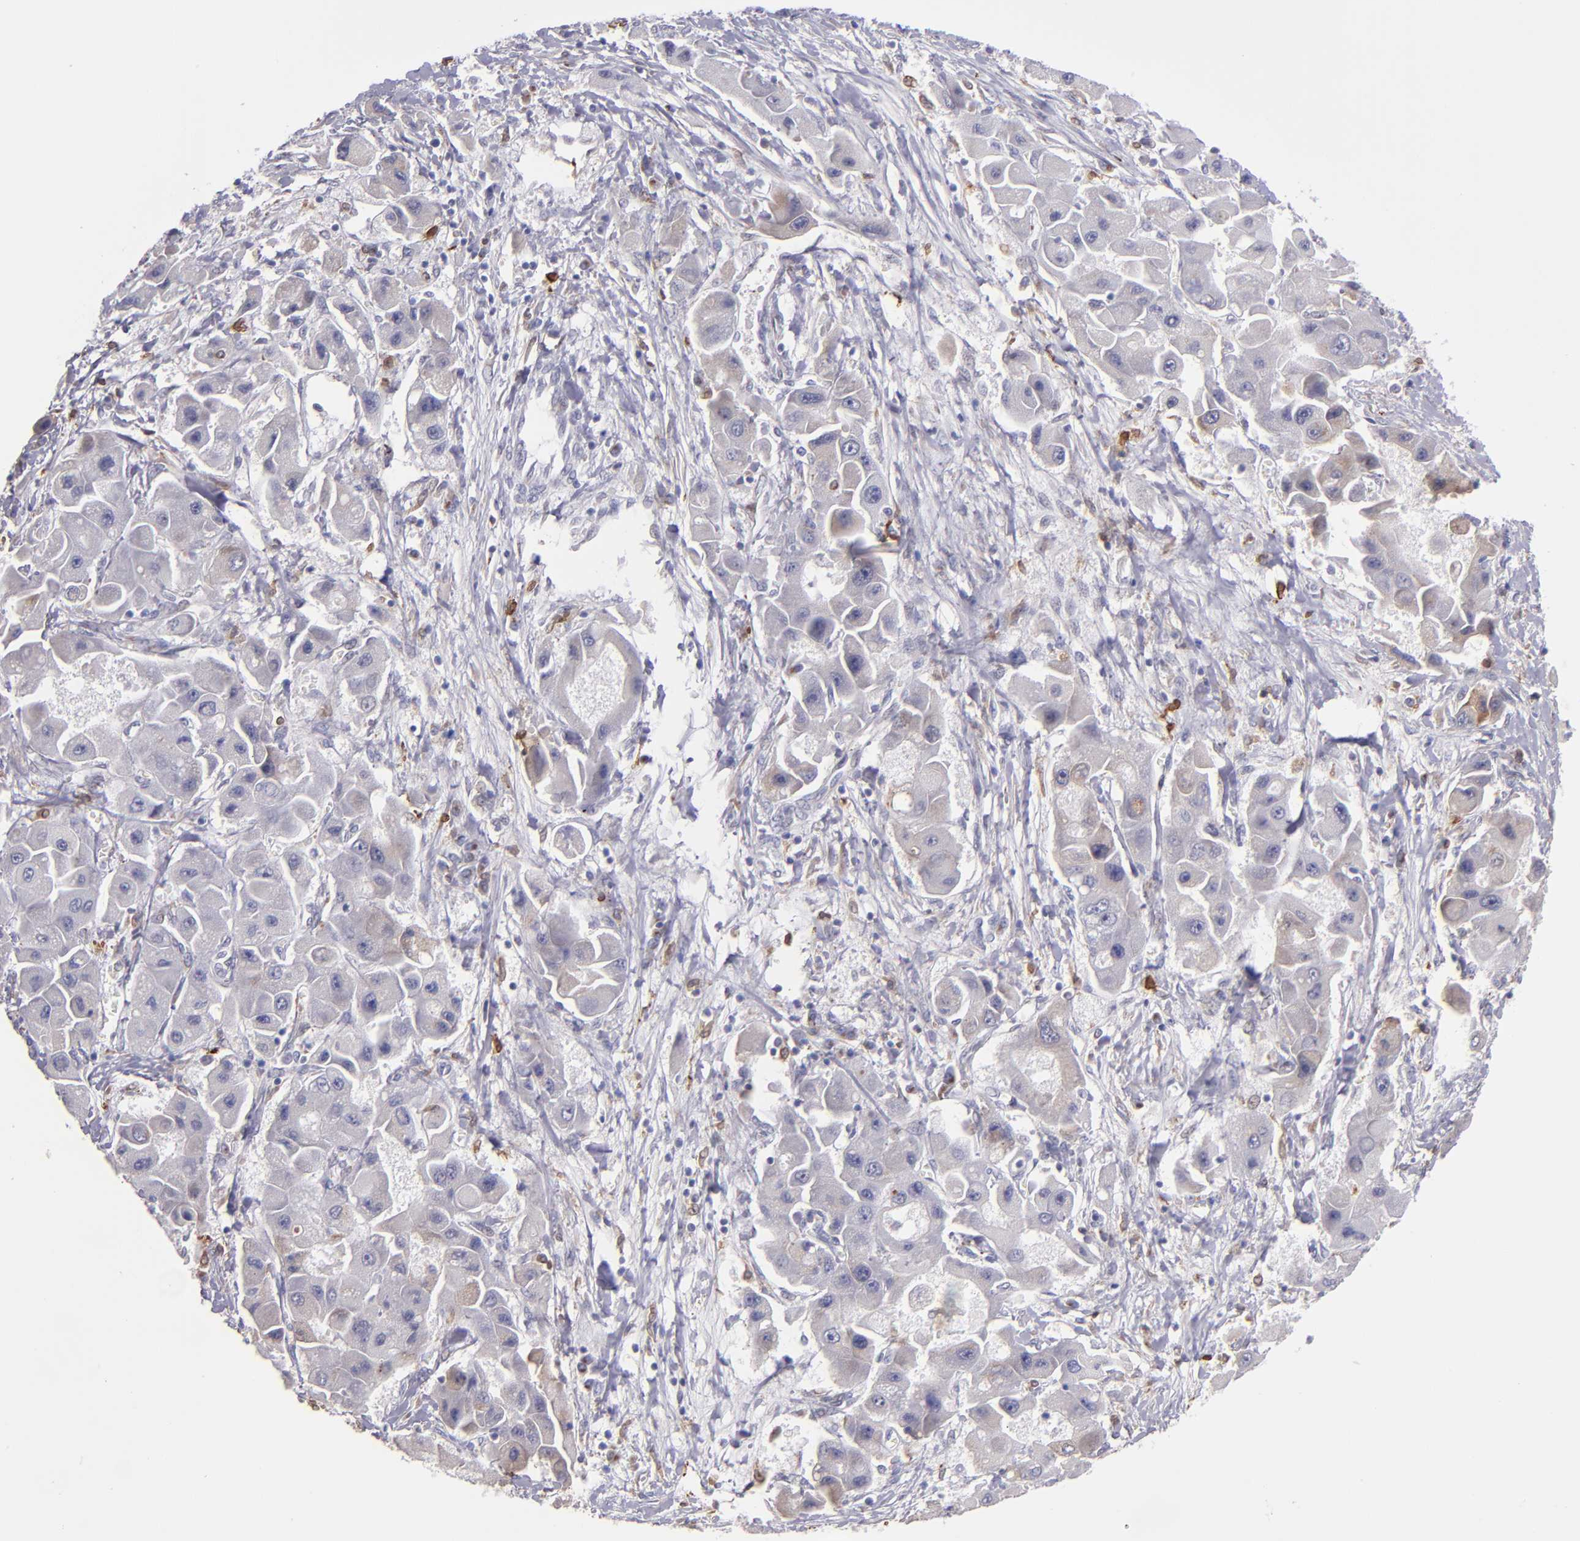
{"staining": {"intensity": "weak", "quantity": "<25%", "location": "cytoplasmic/membranous"}, "tissue": "liver cancer", "cell_type": "Tumor cells", "image_type": "cancer", "snomed": [{"axis": "morphology", "description": "Carcinoma, Hepatocellular, NOS"}, {"axis": "topography", "description": "Liver"}], "caption": "Micrograph shows no protein positivity in tumor cells of liver cancer (hepatocellular carcinoma) tissue.", "gene": "PTGS1", "patient": {"sex": "male", "age": 24}}